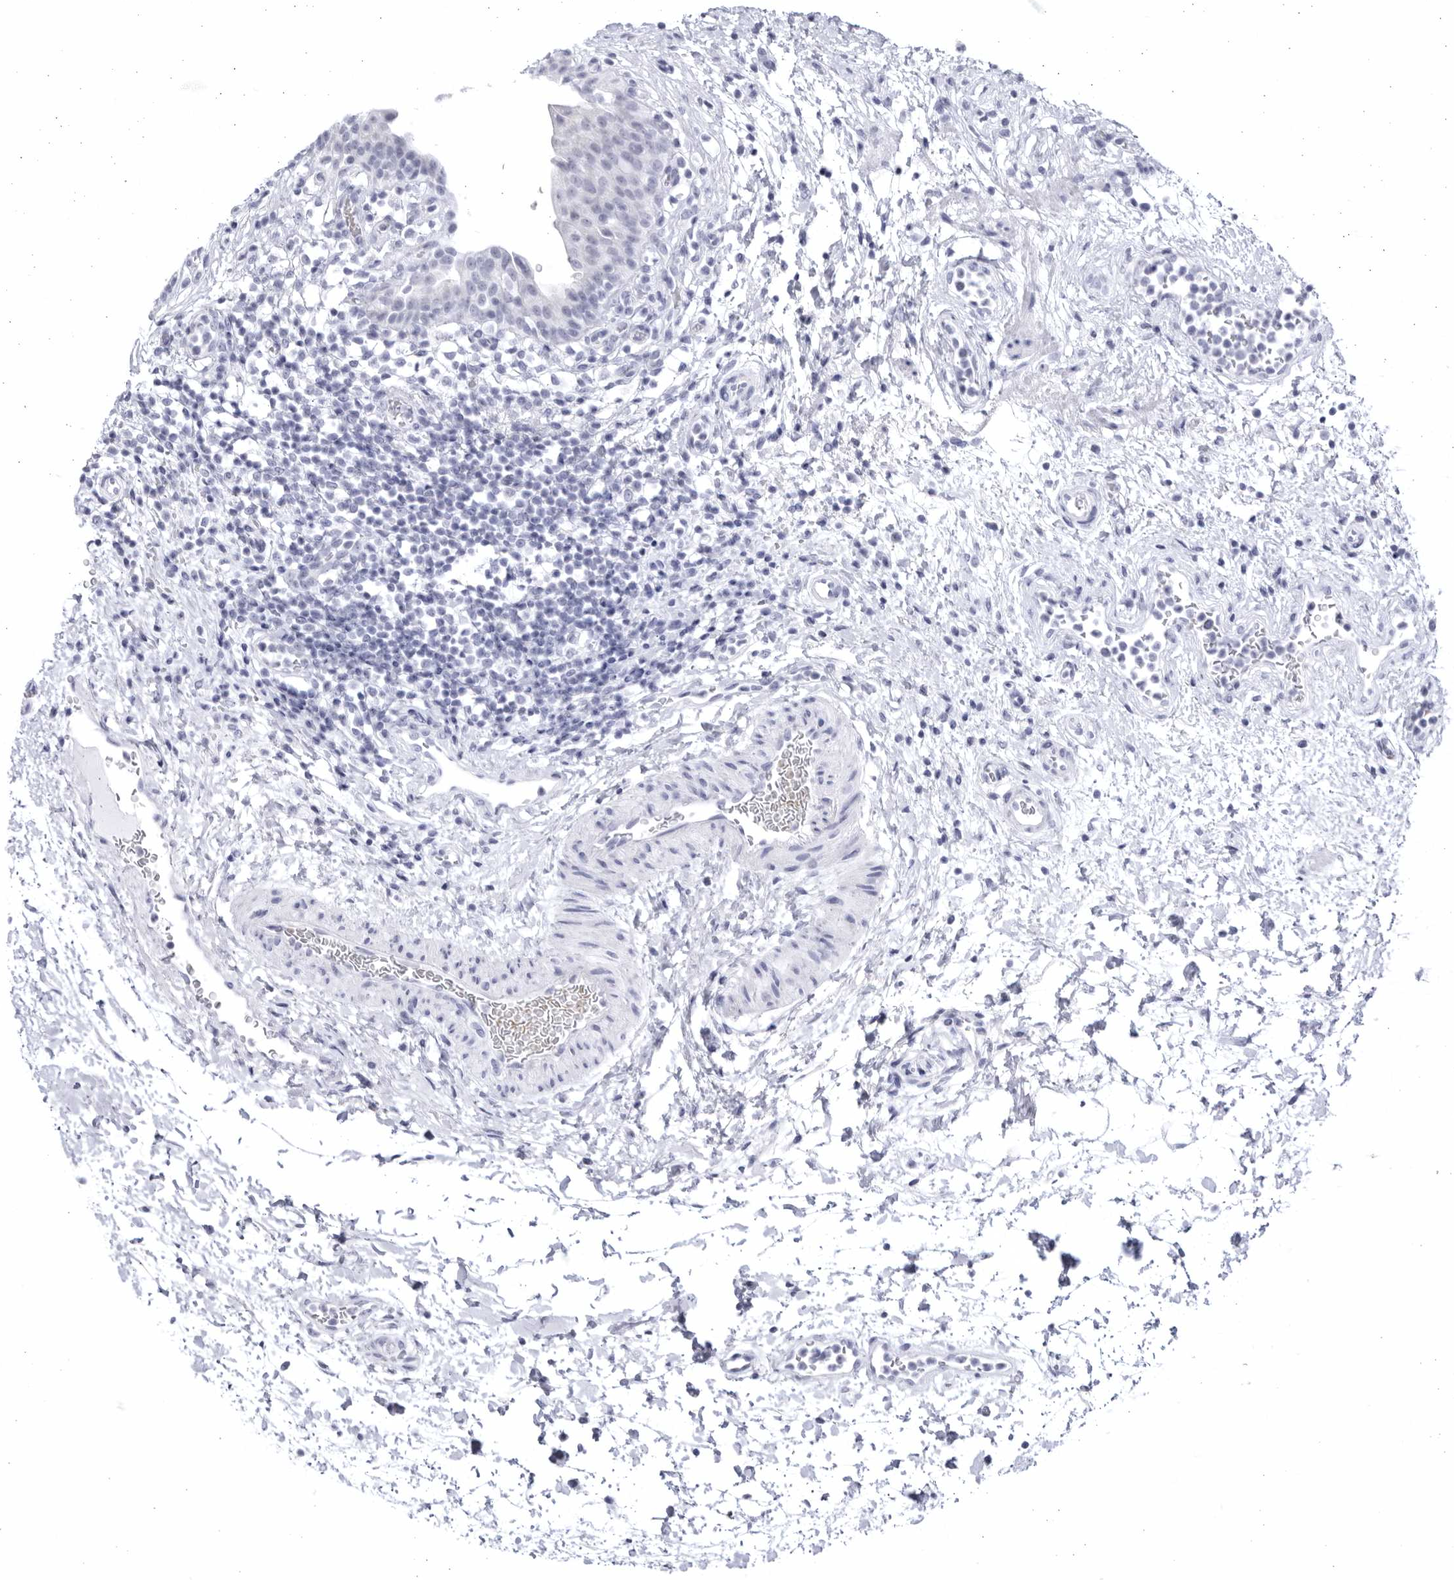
{"staining": {"intensity": "negative", "quantity": "none", "location": "none"}, "tissue": "urinary bladder", "cell_type": "Urothelial cells", "image_type": "normal", "snomed": [{"axis": "morphology", "description": "Normal tissue, NOS"}, {"axis": "topography", "description": "Urinary bladder"}], "caption": "Urothelial cells show no significant protein expression in benign urinary bladder. The staining was performed using DAB to visualize the protein expression in brown, while the nuclei were stained in blue with hematoxylin (Magnification: 20x).", "gene": "CCDC181", "patient": {"sex": "male", "age": 37}}